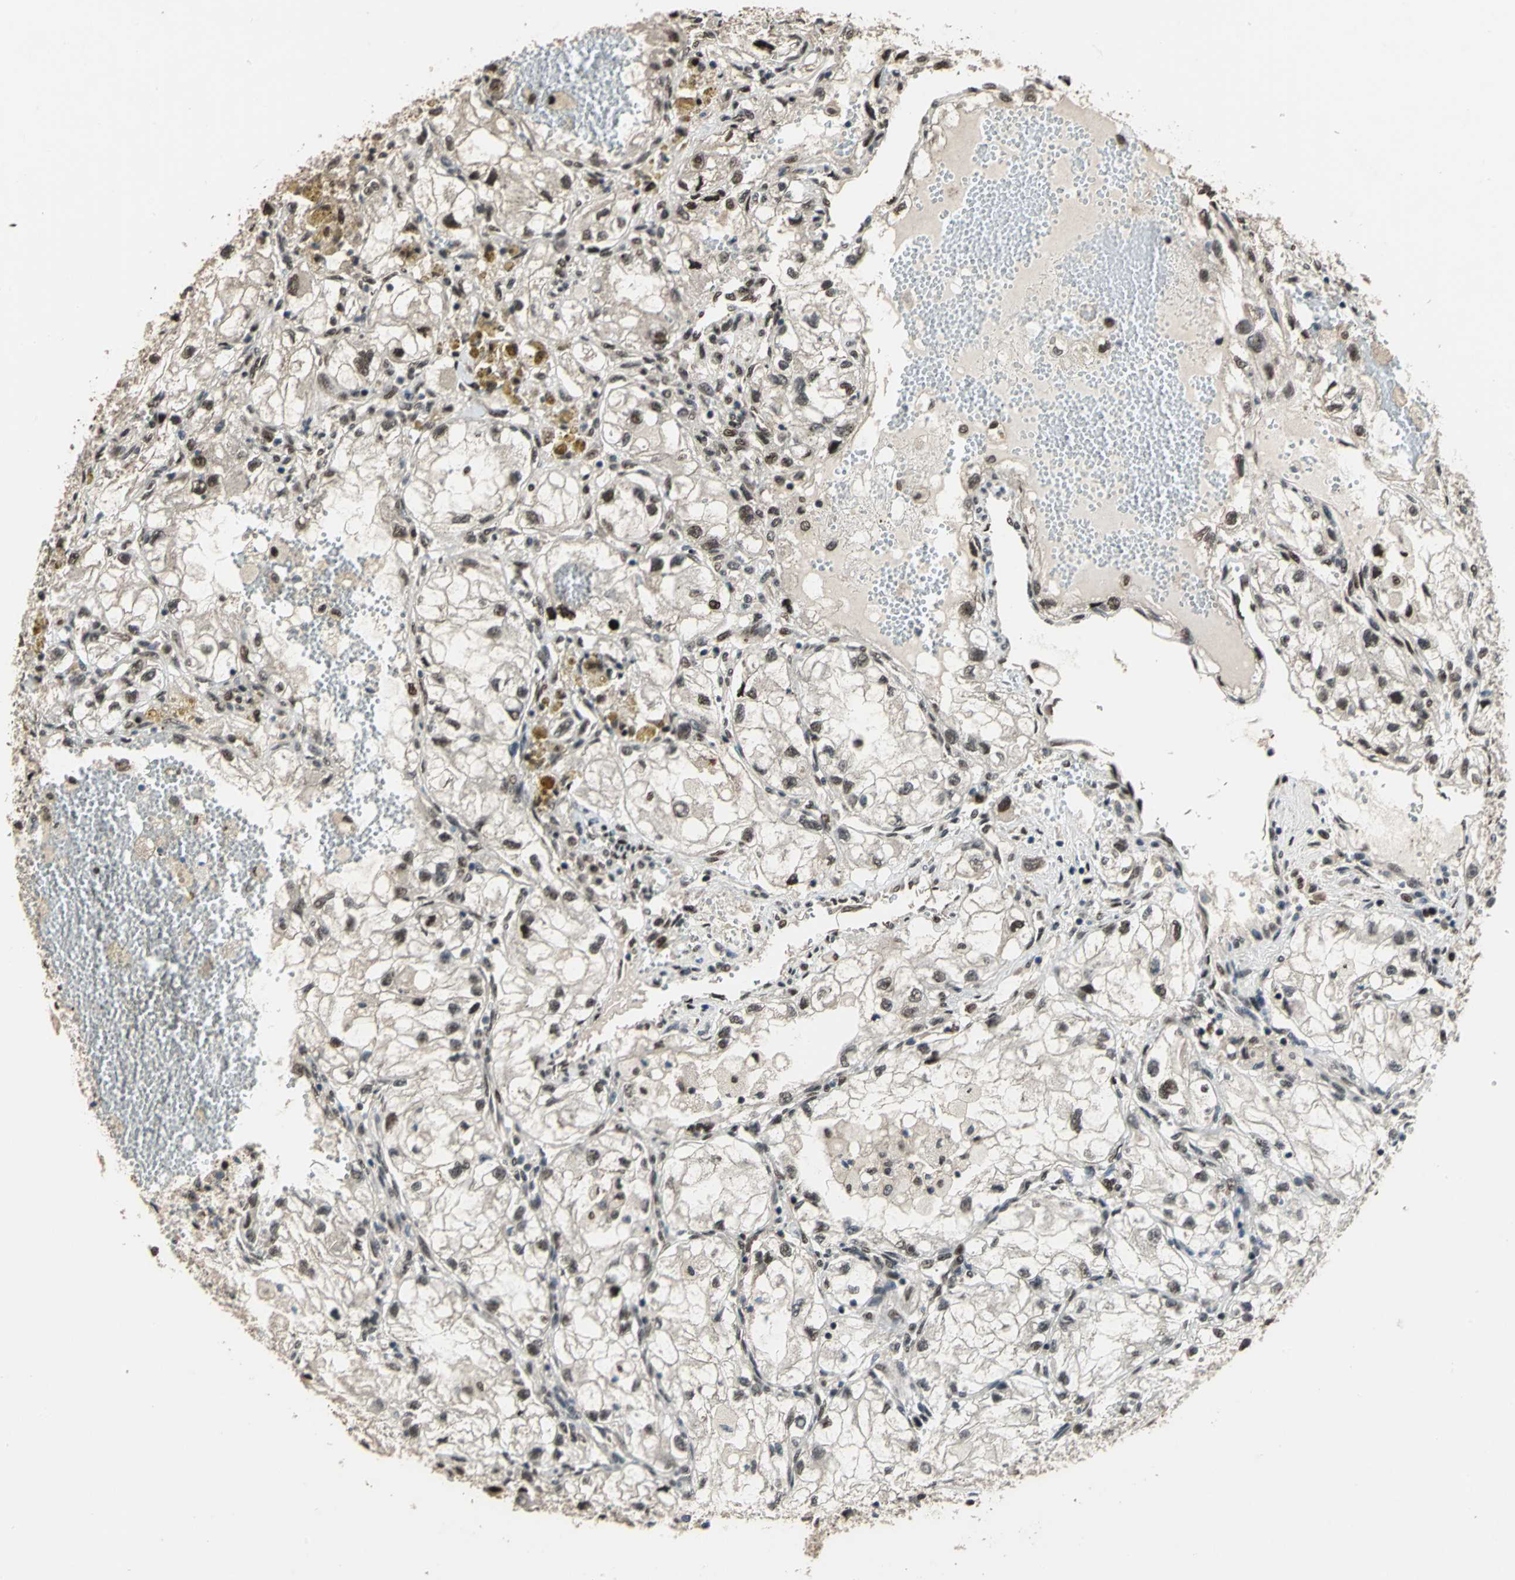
{"staining": {"intensity": "moderate", "quantity": "25%-75%", "location": "nuclear"}, "tissue": "renal cancer", "cell_type": "Tumor cells", "image_type": "cancer", "snomed": [{"axis": "morphology", "description": "Adenocarcinoma, NOS"}, {"axis": "topography", "description": "Kidney"}], "caption": "Brown immunohistochemical staining in renal cancer (adenocarcinoma) reveals moderate nuclear staining in approximately 25%-75% of tumor cells. The staining is performed using DAB (3,3'-diaminobenzidine) brown chromogen to label protein expression. The nuclei are counter-stained blue using hematoxylin.", "gene": "MIS18BP1", "patient": {"sex": "female", "age": 70}}